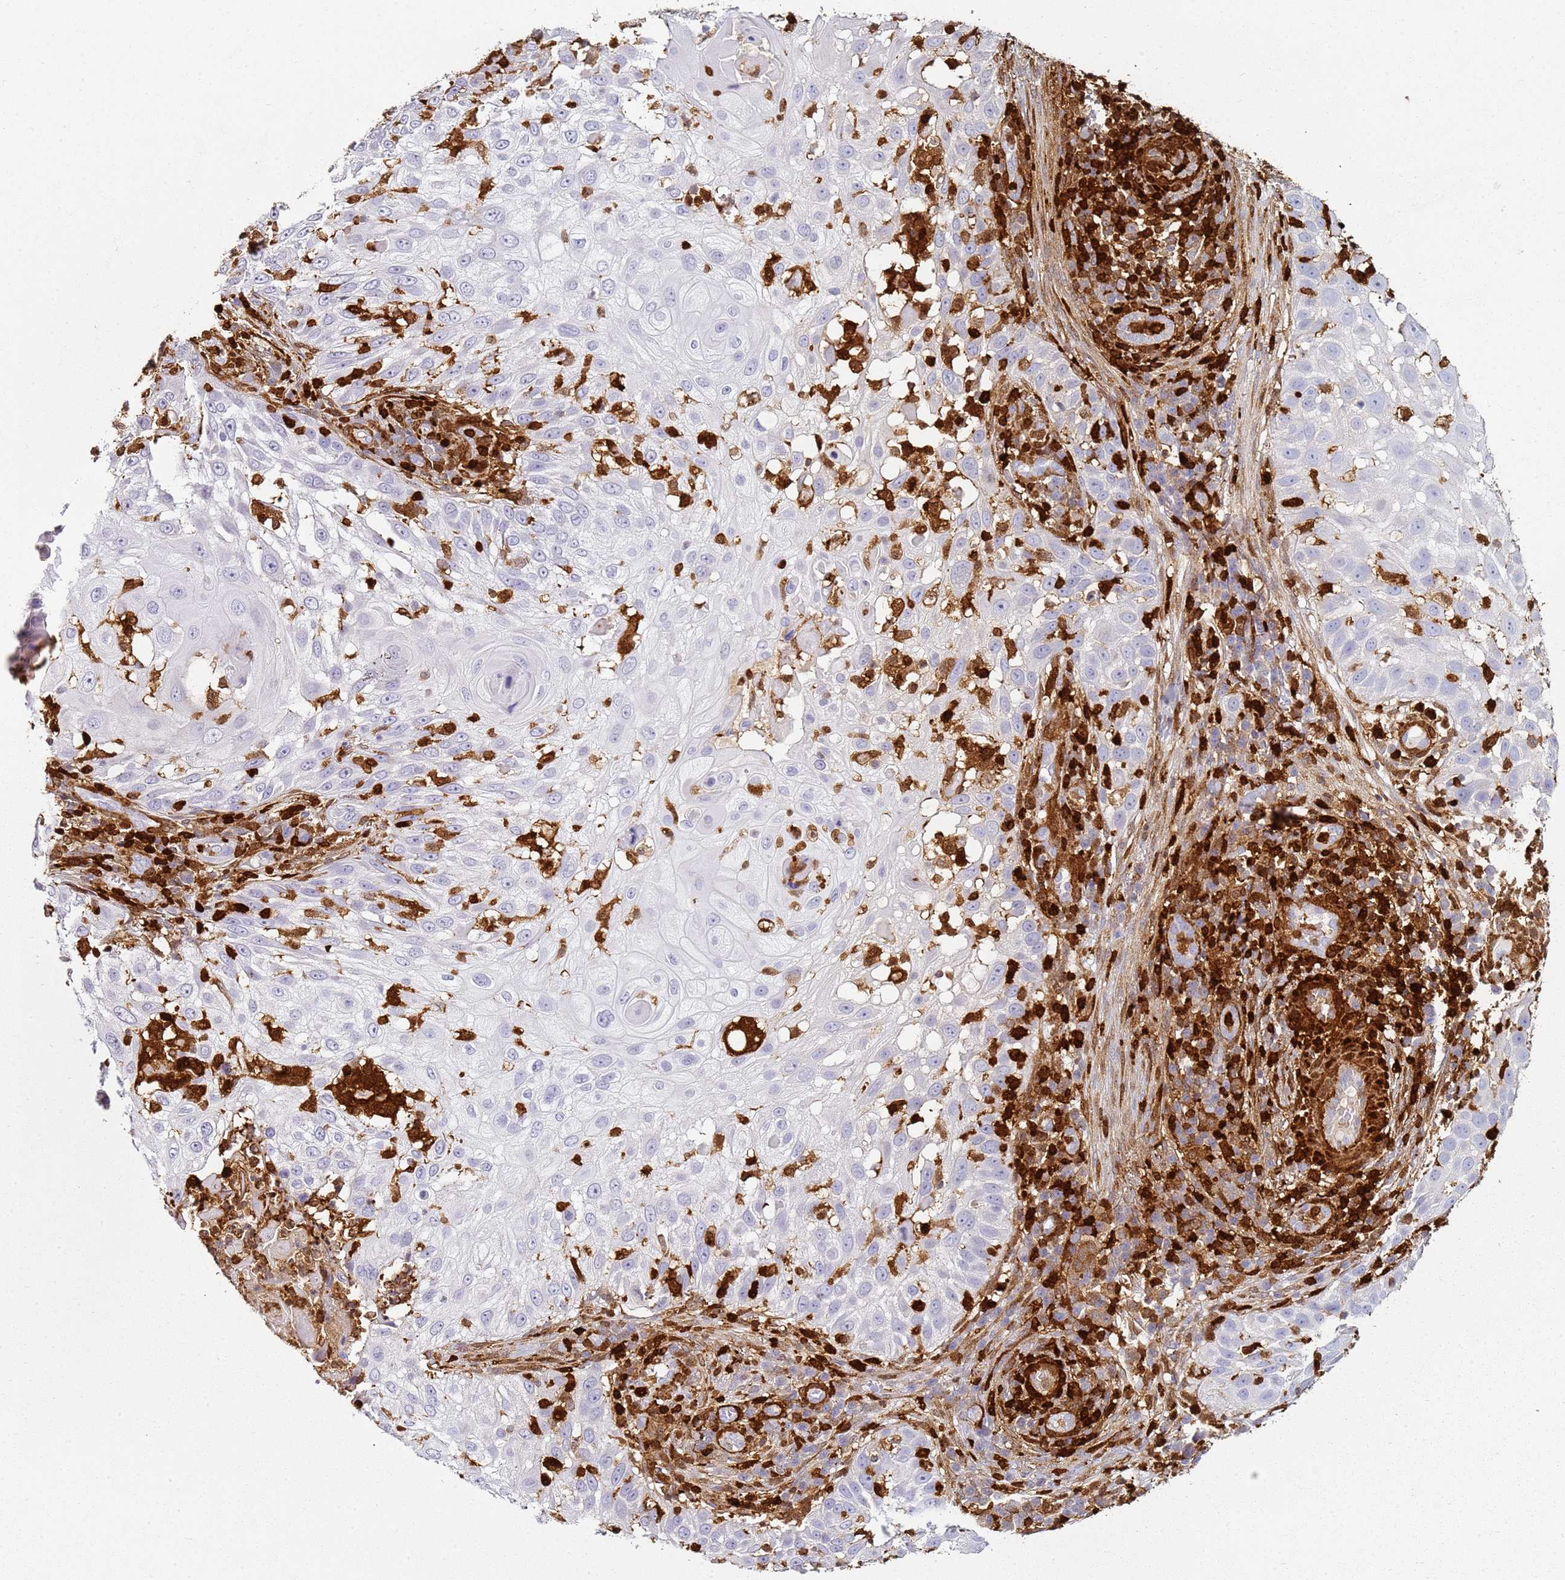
{"staining": {"intensity": "negative", "quantity": "none", "location": "none"}, "tissue": "skin cancer", "cell_type": "Tumor cells", "image_type": "cancer", "snomed": [{"axis": "morphology", "description": "Squamous cell carcinoma, NOS"}, {"axis": "topography", "description": "Skin"}], "caption": "An IHC photomicrograph of squamous cell carcinoma (skin) is shown. There is no staining in tumor cells of squamous cell carcinoma (skin). (Immunohistochemistry, brightfield microscopy, high magnification).", "gene": "S100A4", "patient": {"sex": "female", "age": 44}}